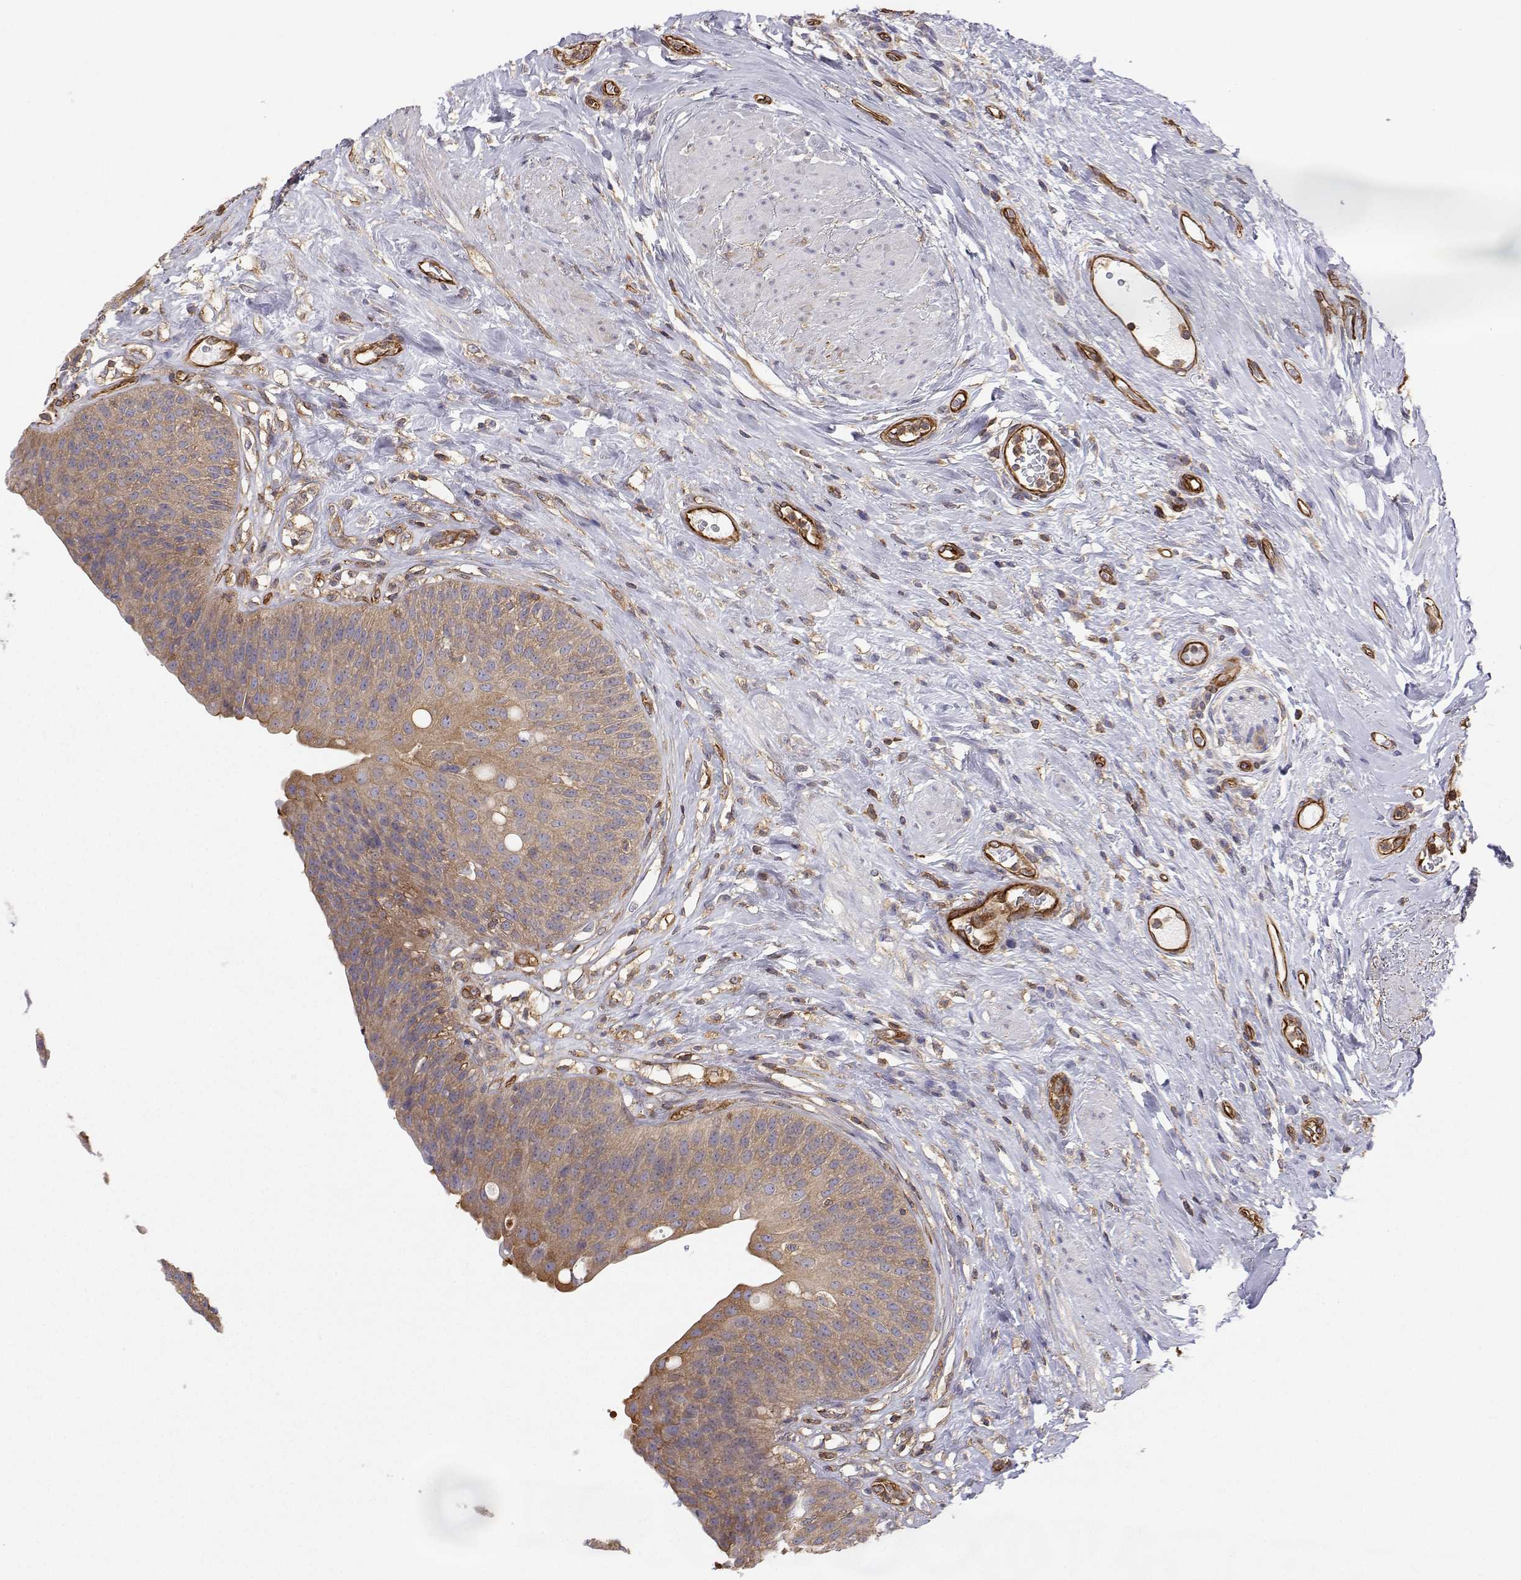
{"staining": {"intensity": "moderate", "quantity": ">75%", "location": "cytoplasmic/membranous"}, "tissue": "urinary bladder", "cell_type": "Urothelial cells", "image_type": "normal", "snomed": [{"axis": "morphology", "description": "Normal tissue, NOS"}, {"axis": "topography", "description": "Urinary bladder"}], "caption": "Immunohistochemical staining of normal urinary bladder displays moderate cytoplasmic/membranous protein staining in about >75% of urothelial cells.", "gene": "MYH9", "patient": {"sex": "female", "age": 56}}